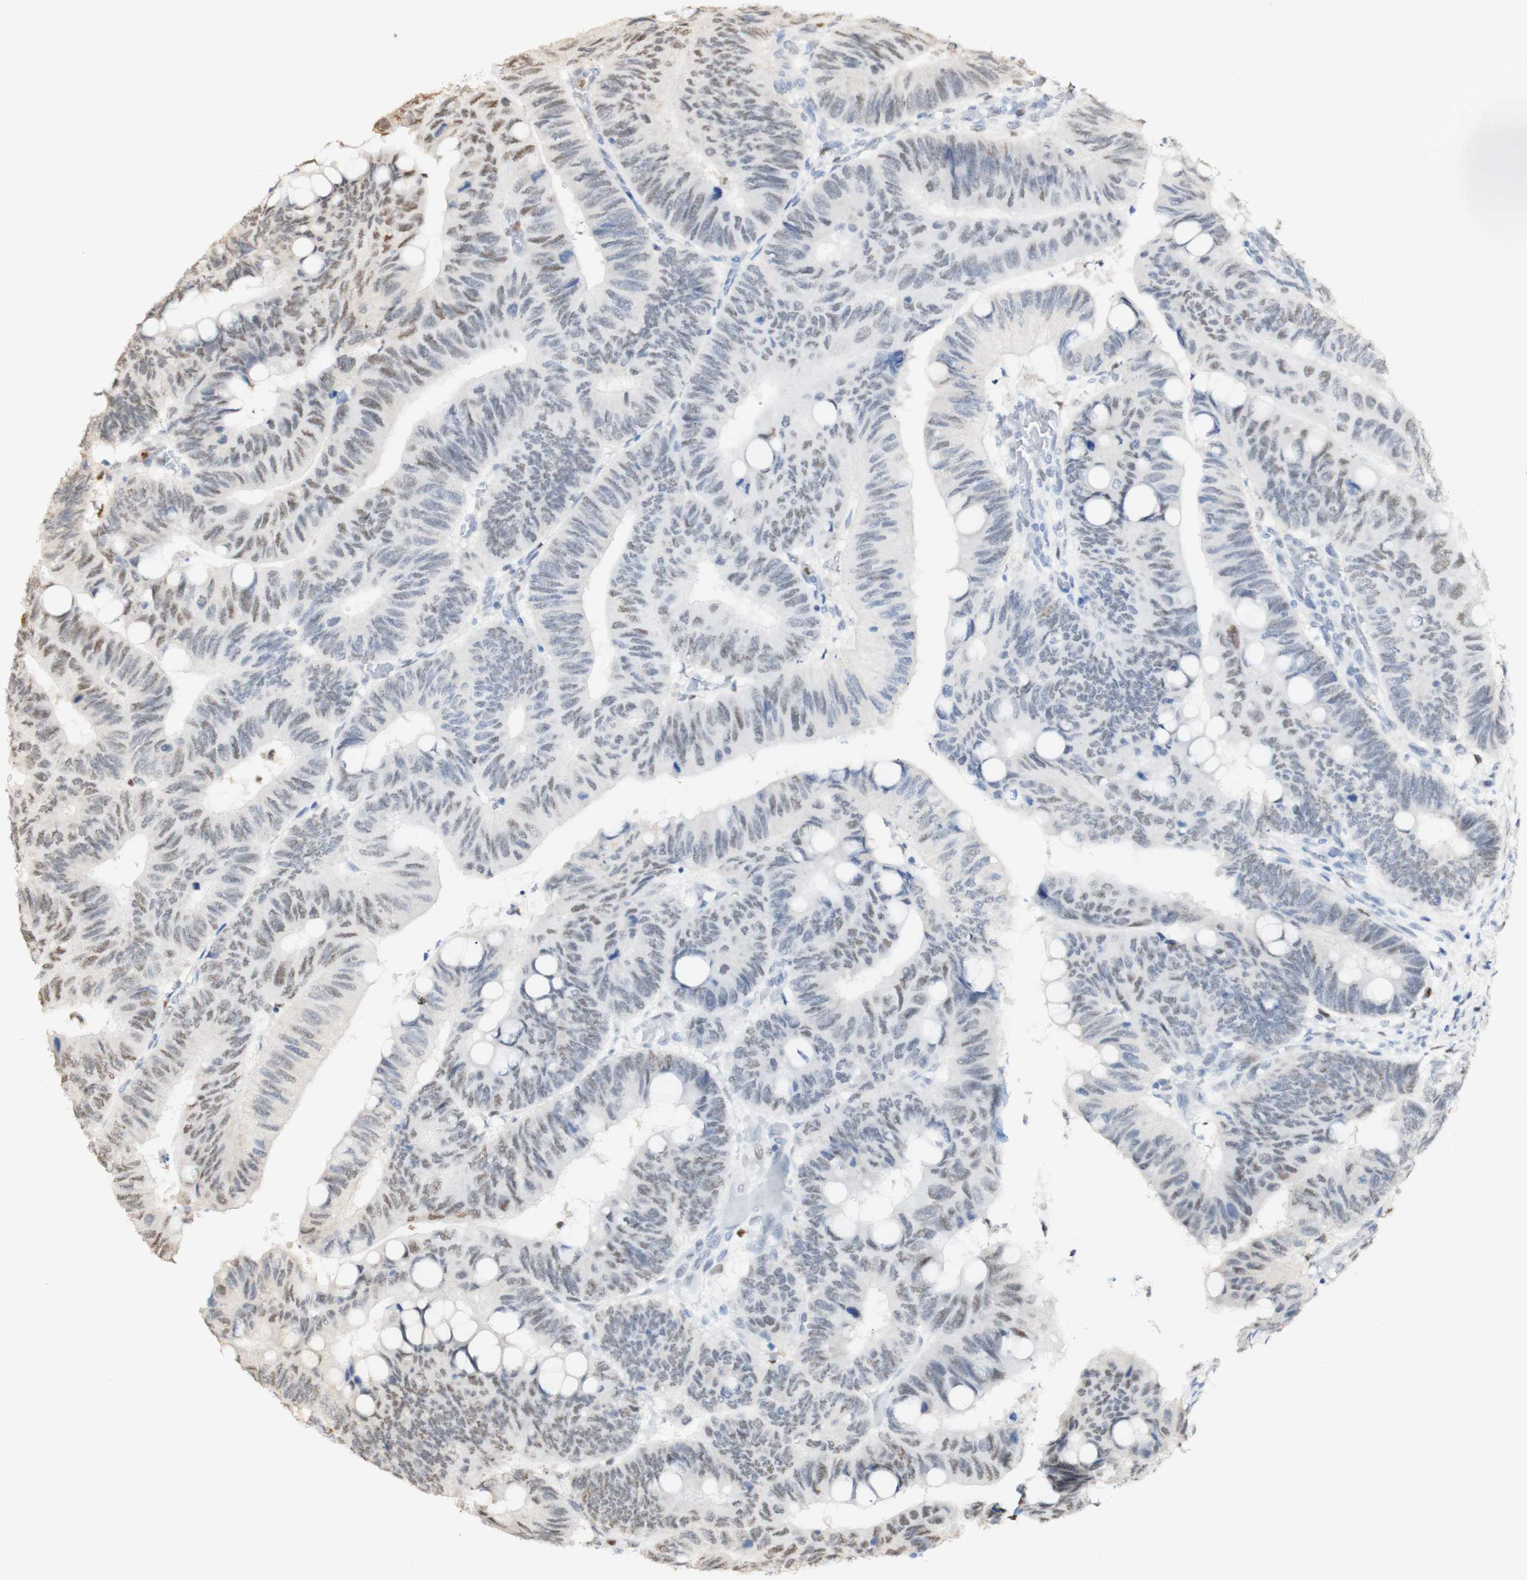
{"staining": {"intensity": "negative", "quantity": "none", "location": "none"}, "tissue": "colorectal cancer", "cell_type": "Tumor cells", "image_type": "cancer", "snomed": [{"axis": "morphology", "description": "Normal tissue, NOS"}, {"axis": "morphology", "description": "Adenocarcinoma, NOS"}, {"axis": "topography", "description": "Rectum"}, {"axis": "topography", "description": "Peripheral nerve tissue"}], "caption": "IHC histopathology image of human colorectal adenocarcinoma stained for a protein (brown), which displays no positivity in tumor cells.", "gene": "MAP3K4", "patient": {"sex": "male", "age": 92}}